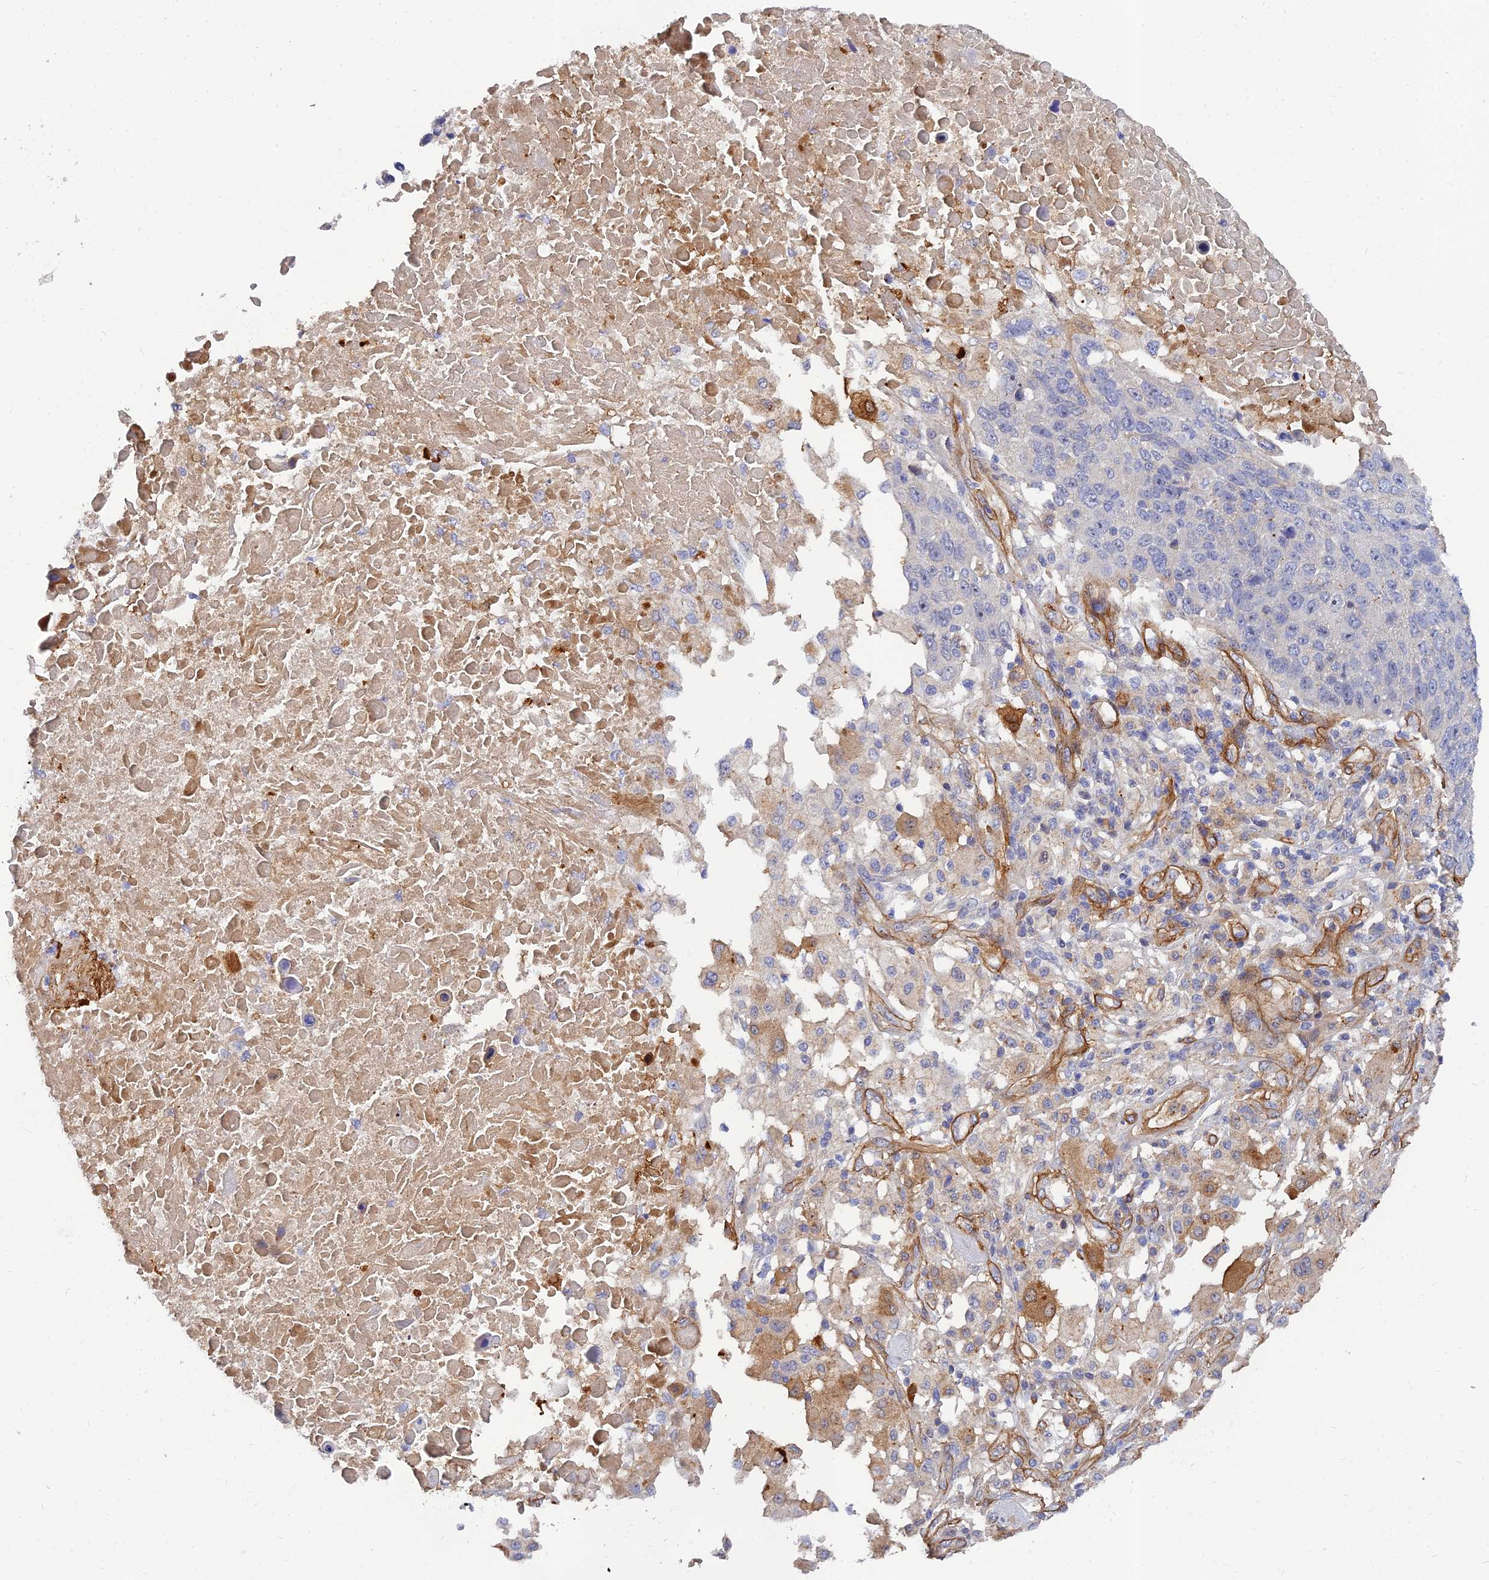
{"staining": {"intensity": "negative", "quantity": "none", "location": "none"}, "tissue": "lung cancer", "cell_type": "Tumor cells", "image_type": "cancer", "snomed": [{"axis": "morphology", "description": "Normal tissue, NOS"}, {"axis": "morphology", "description": "Squamous cell carcinoma, NOS"}, {"axis": "topography", "description": "Lymph node"}, {"axis": "topography", "description": "Lung"}], "caption": "The histopathology image demonstrates no staining of tumor cells in lung squamous cell carcinoma. The staining is performed using DAB brown chromogen with nuclei counter-stained in using hematoxylin.", "gene": "MRPL35", "patient": {"sex": "male", "age": 66}}